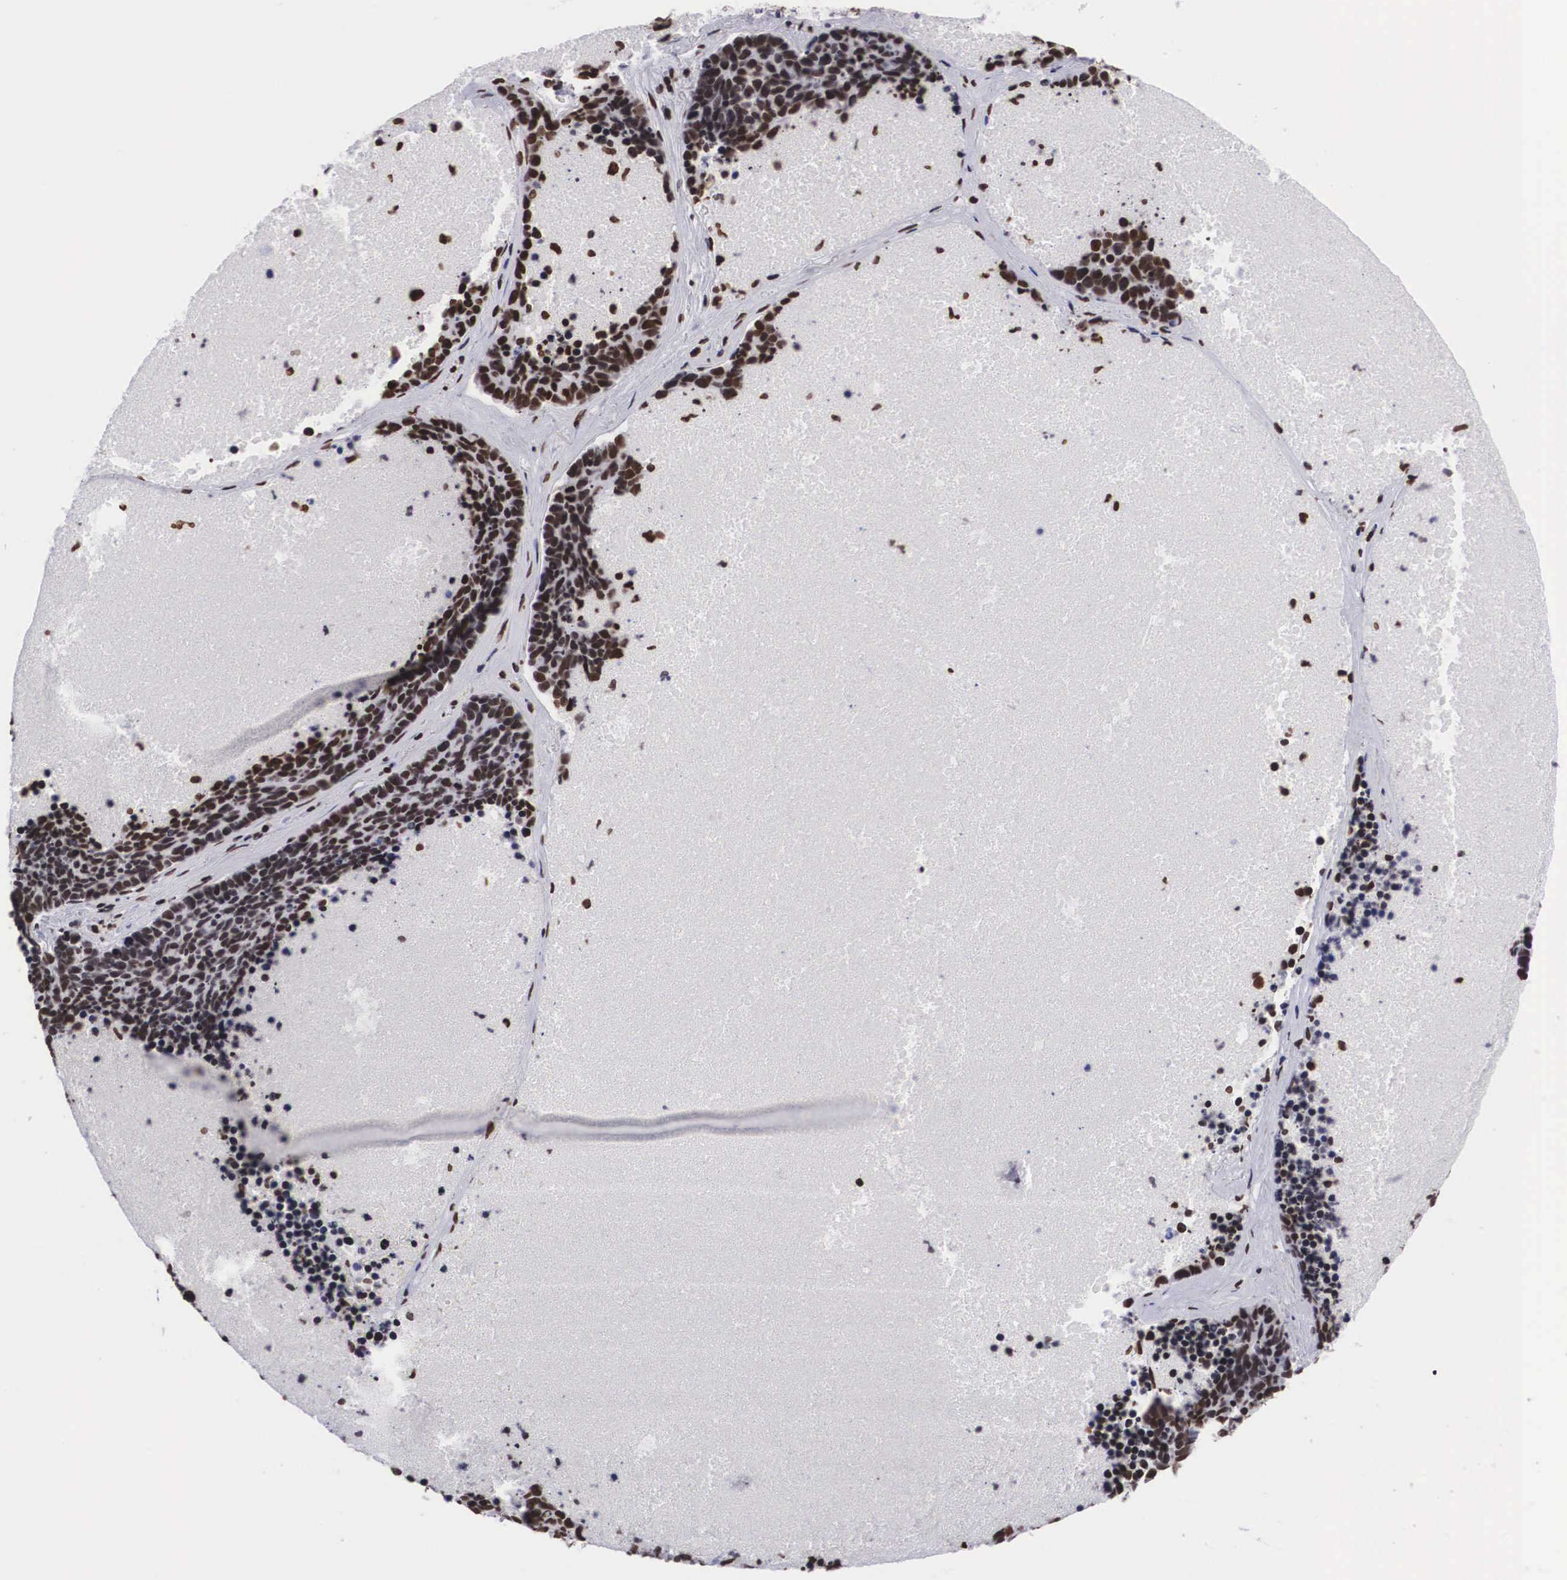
{"staining": {"intensity": "strong", "quantity": ">75%", "location": "nuclear"}, "tissue": "lung cancer", "cell_type": "Tumor cells", "image_type": "cancer", "snomed": [{"axis": "morphology", "description": "Neoplasm, malignant, NOS"}, {"axis": "topography", "description": "Lung"}], "caption": "Brown immunohistochemical staining in lung cancer reveals strong nuclear staining in about >75% of tumor cells.", "gene": "MECP2", "patient": {"sex": "female", "age": 75}}